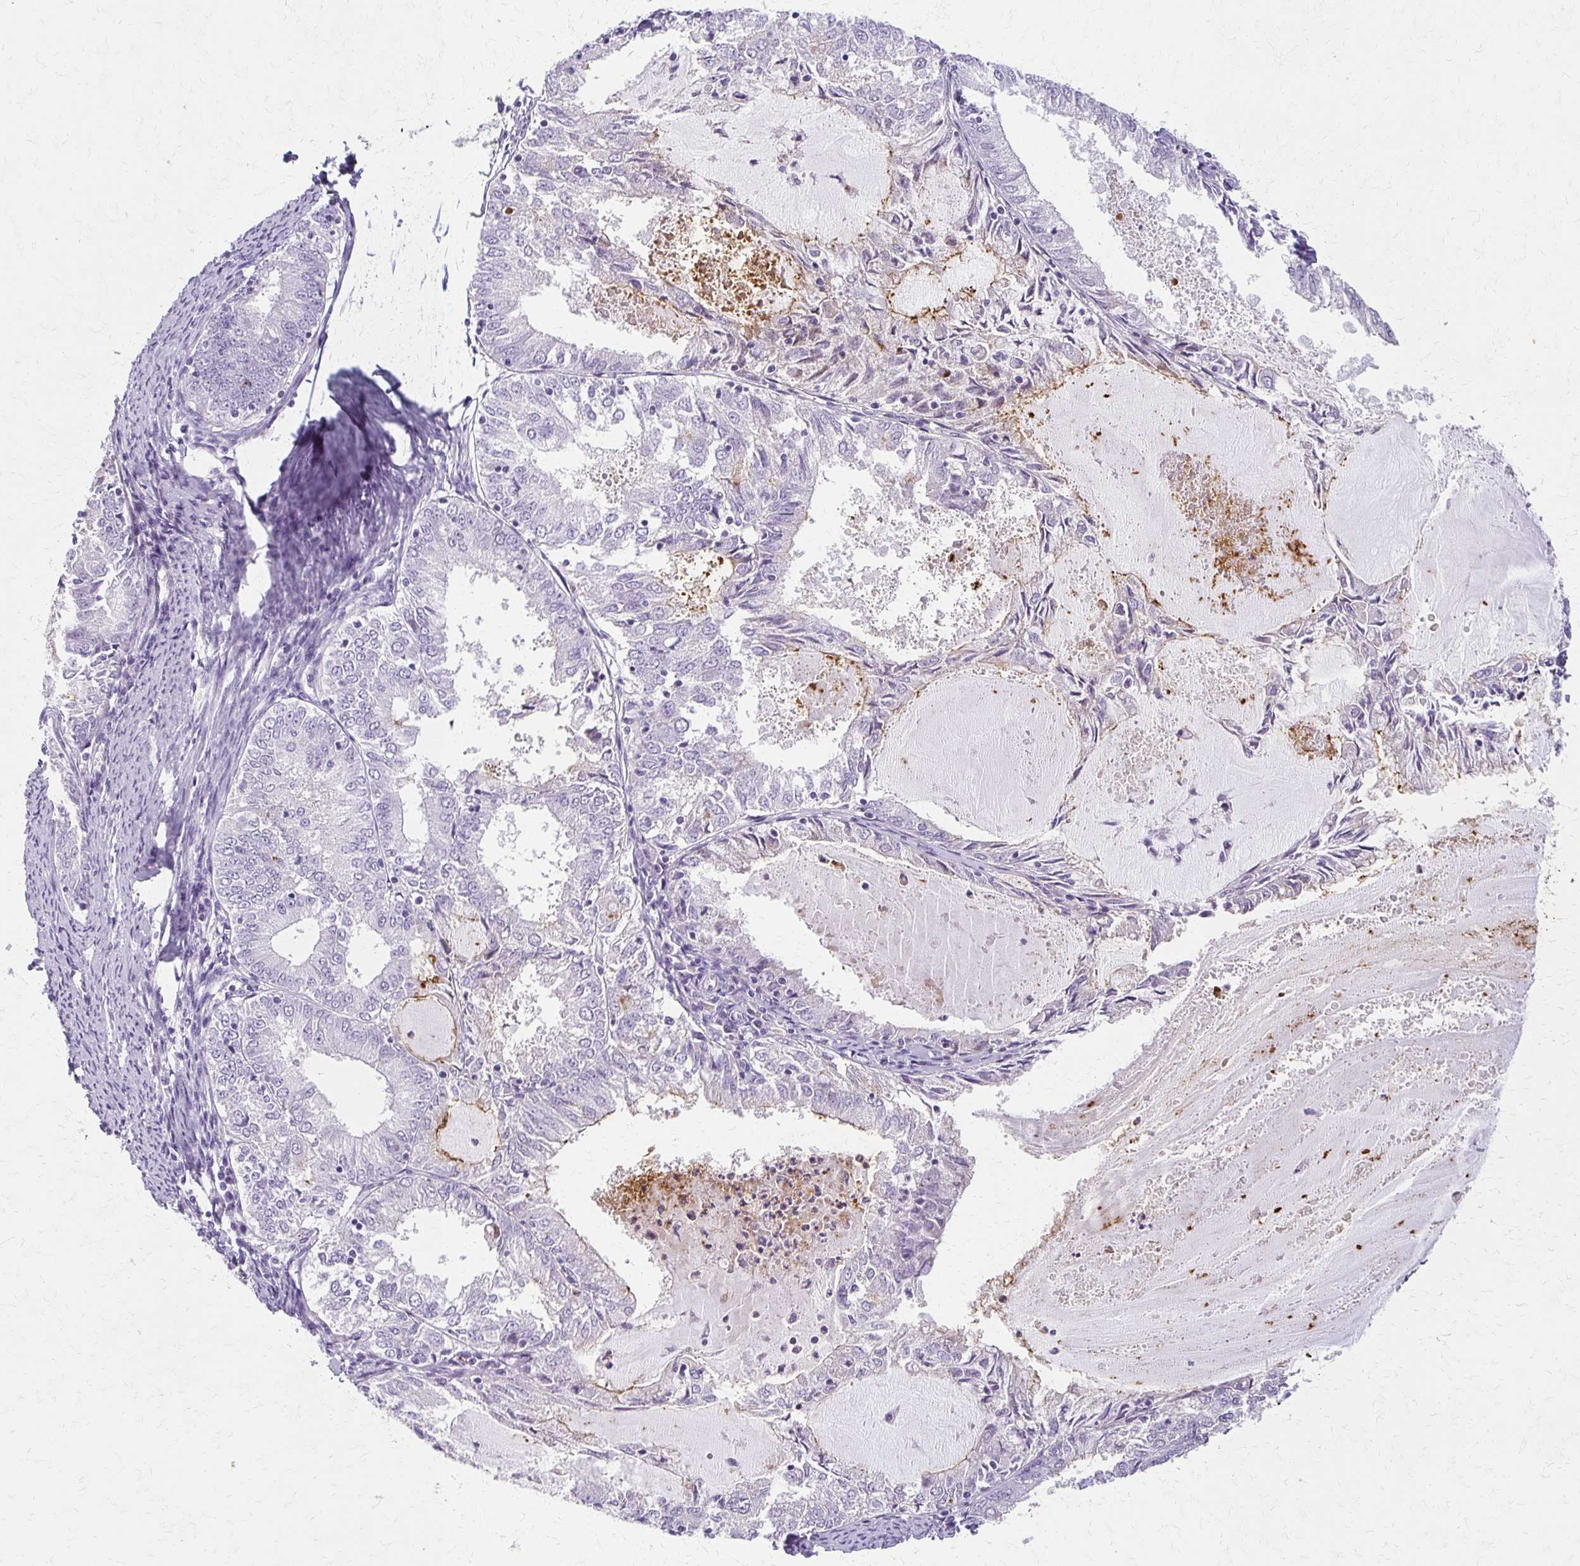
{"staining": {"intensity": "negative", "quantity": "none", "location": "none"}, "tissue": "endometrial cancer", "cell_type": "Tumor cells", "image_type": "cancer", "snomed": [{"axis": "morphology", "description": "Adenocarcinoma, NOS"}, {"axis": "topography", "description": "Endometrium"}], "caption": "IHC of endometrial cancer demonstrates no positivity in tumor cells.", "gene": "BBS12", "patient": {"sex": "female", "age": 57}}